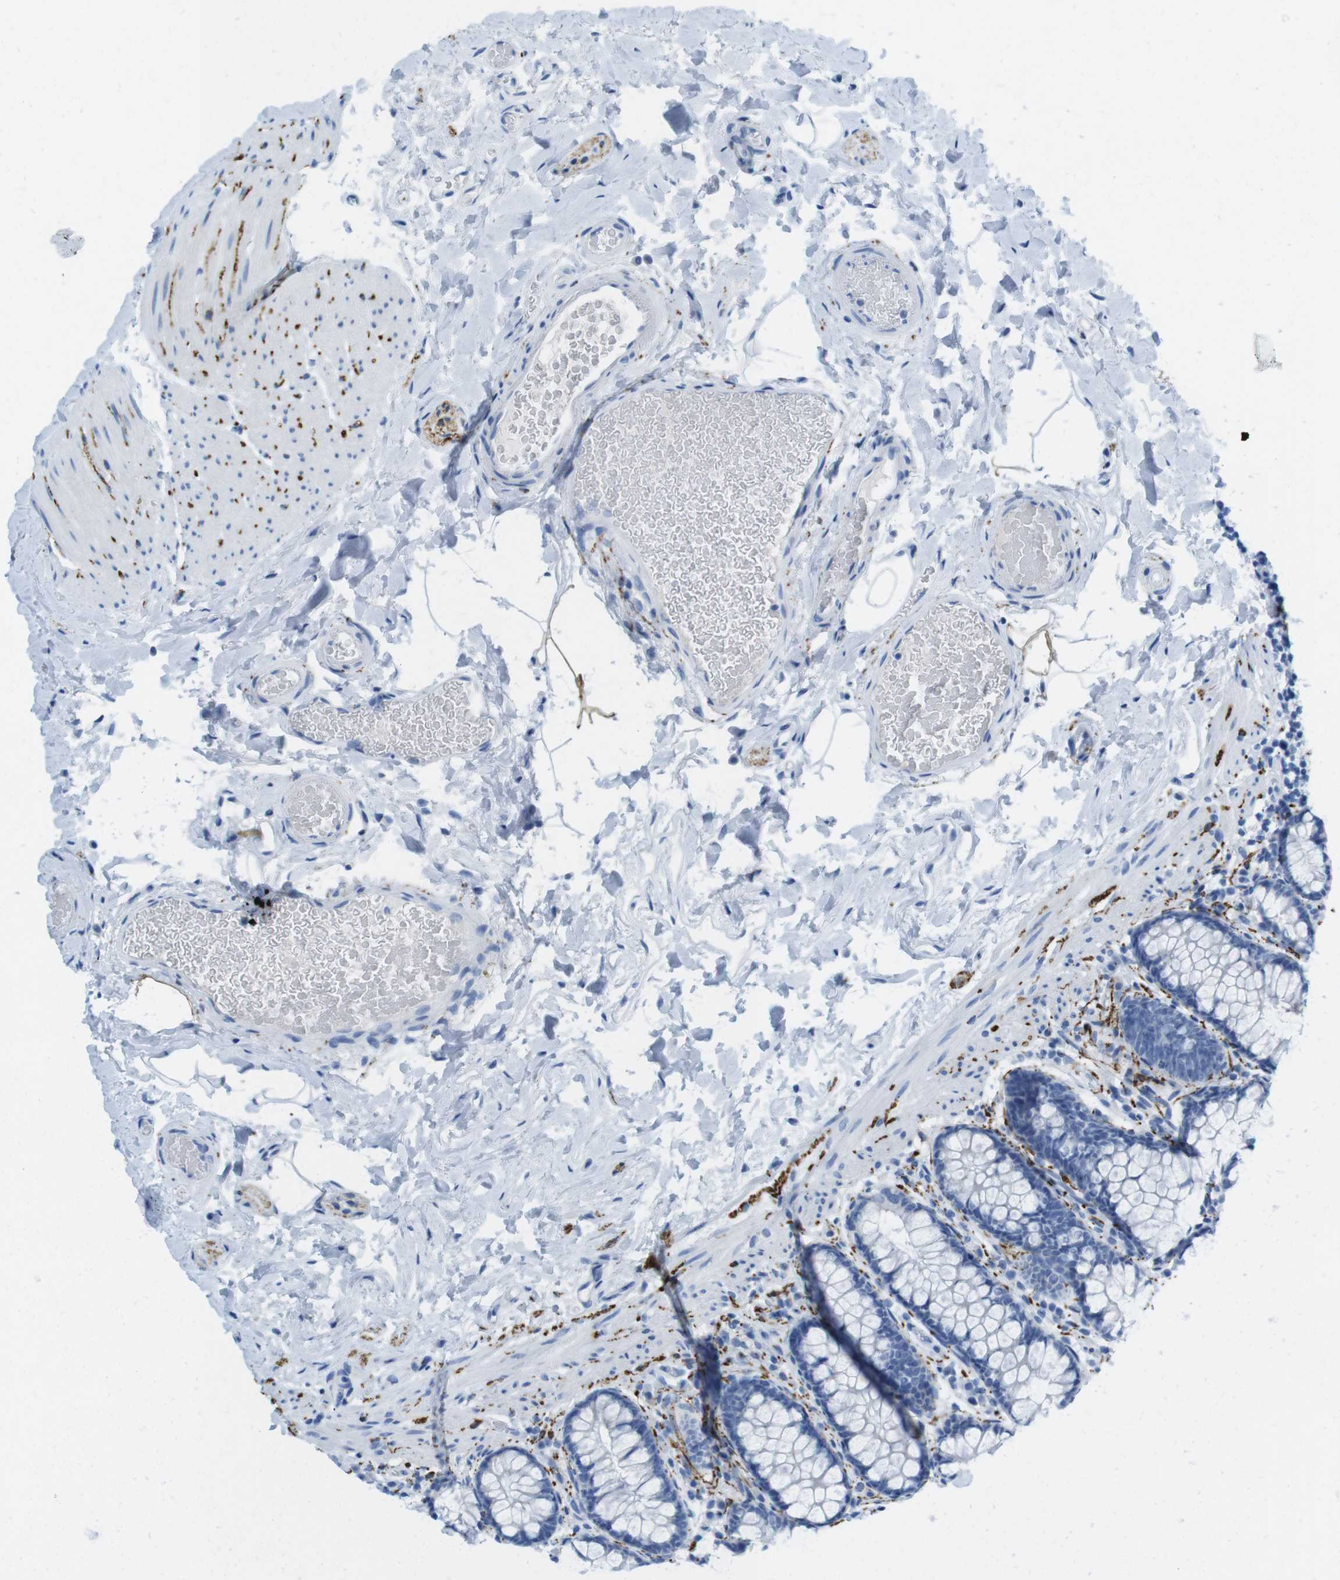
{"staining": {"intensity": "weak", "quantity": "<25%", "location": "cytoplasmic/membranous"}, "tissue": "colon", "cell_type": "Endothelial cells", "image_type": "normal", "snomed": [{"axis": "morphology", "description": "Normal tissue, NOS"}, {"axis": "topography", "description": "Colon"}], "caption": "This micrograph is of unremarkable colon stained with immunohistochemistry (IHC) to label a protein in brown with the nuclei are counter-stained blue. There is no staining in endothelial cells.", "gene": "GAP43", "patient": {"sex": "female", "age": 80}}